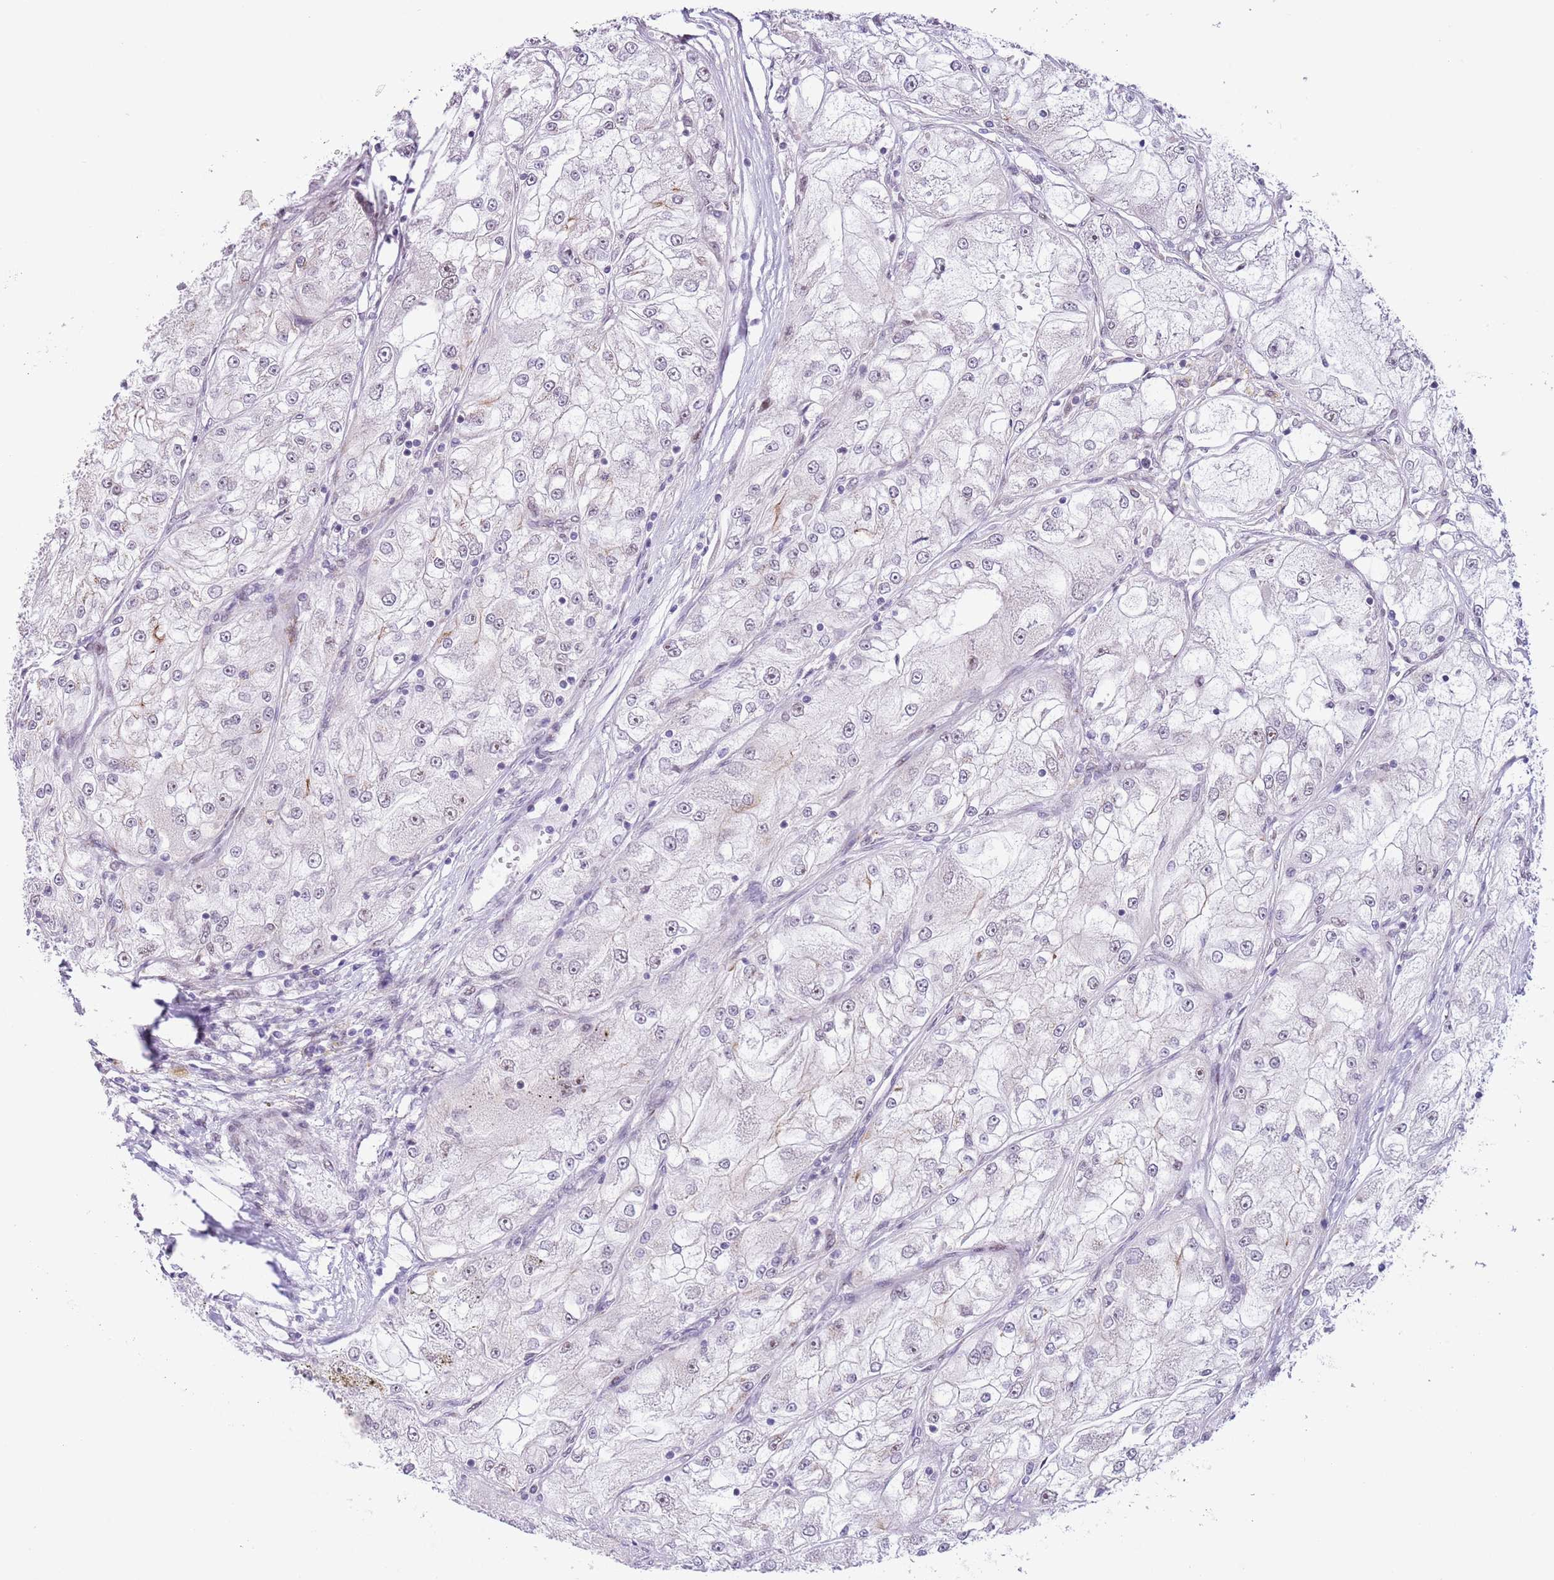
{"staining": {"intensity": "negative", "quantity": "none", "location": "none"}, "tissue": "renal cancer", "cell_type": "Tumor cells", "image_type": "cancer", "snomed": [{"axis": "morphology", "description": "Adenocarcinoma, NOS"}, {"axis": "topography", "description": "Kidney"}], "caption": "There is no significant staining in tumor cells of renal cancer. (DAB IHC with hematoxylin counter stain).", "gene": "ZNF576", "patient": {"sex": "female", "age": 72}}